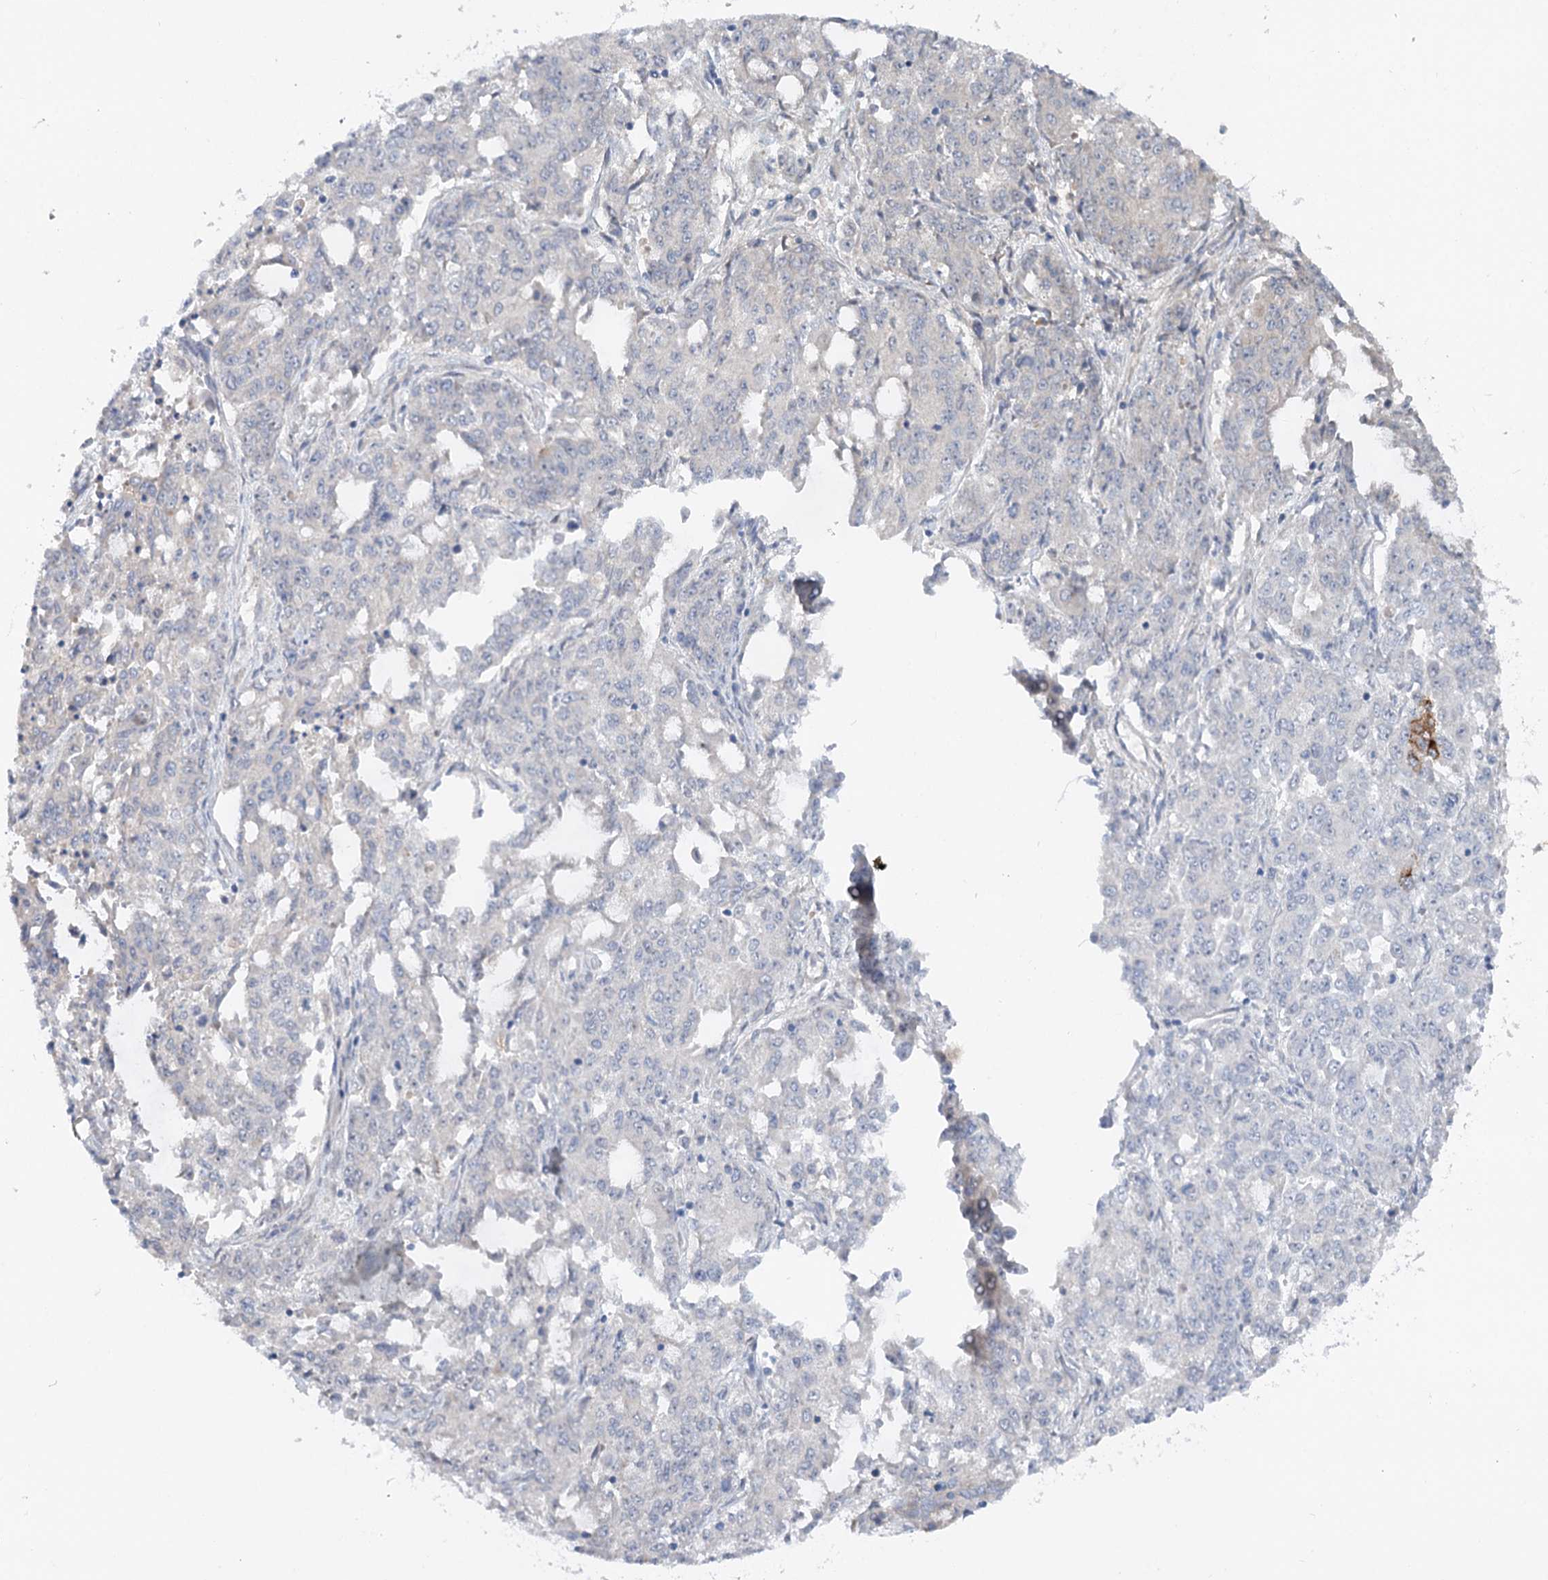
{"staining": {"intensity": "negative", "quantity": "none", "location": "none"}, "tissue": "endometrial cancer", "cell_type": "Tumor cells", "image_type": "cancer", "snomed": [{"axis": "morphology", "description": "Adenocarcinoma, NOS"}, {"axis": "topography", "description": "Endometrium"}], "caption": "The photomicrograph demonstrates no staining of tumor cells in endometrial cancer (adenocarcinoma).", "gene": "FGF19", "patient": {"sex": "female", "age": 50}}